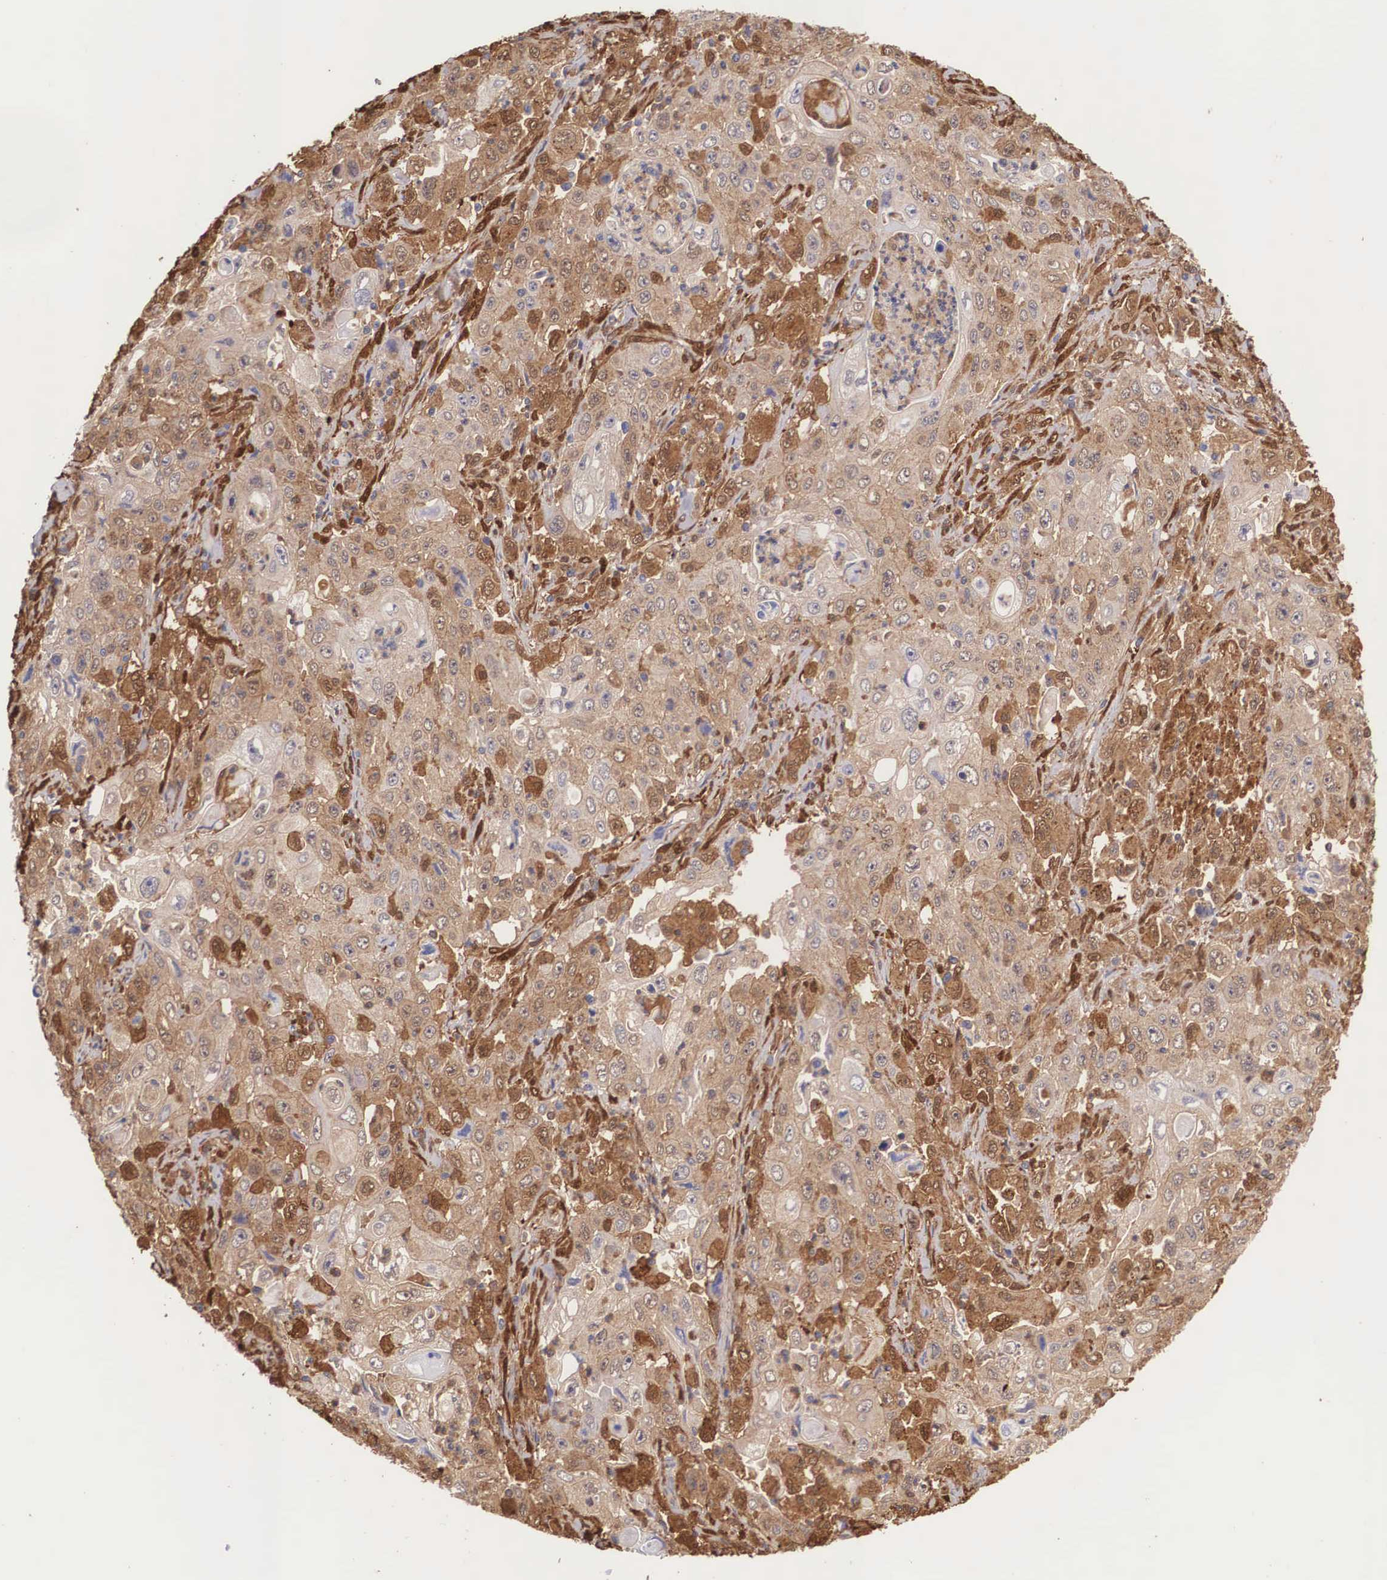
{"staining": {"intensity": "moderate", "quantity": ">75%", "location": "cytoplasmic/membranous"}, "tissue": "pancreatic cancer", "cell_type": "Tumor cells", "image_type": "cancer", "snomed": [{"axis": "morphology", "description": "Adenocarcinoma, NOS"}, {"axis": "topography", "description": "Pancreas"}], "caption": "Protein analysis of pancreatic adenocarcinoma tissue demonstrates moderate cytoplasmic/membranous positivity in about >75% of tumor cells.", "gene": "LGALS1", "patient": {"sex": "male", "age": 70}}